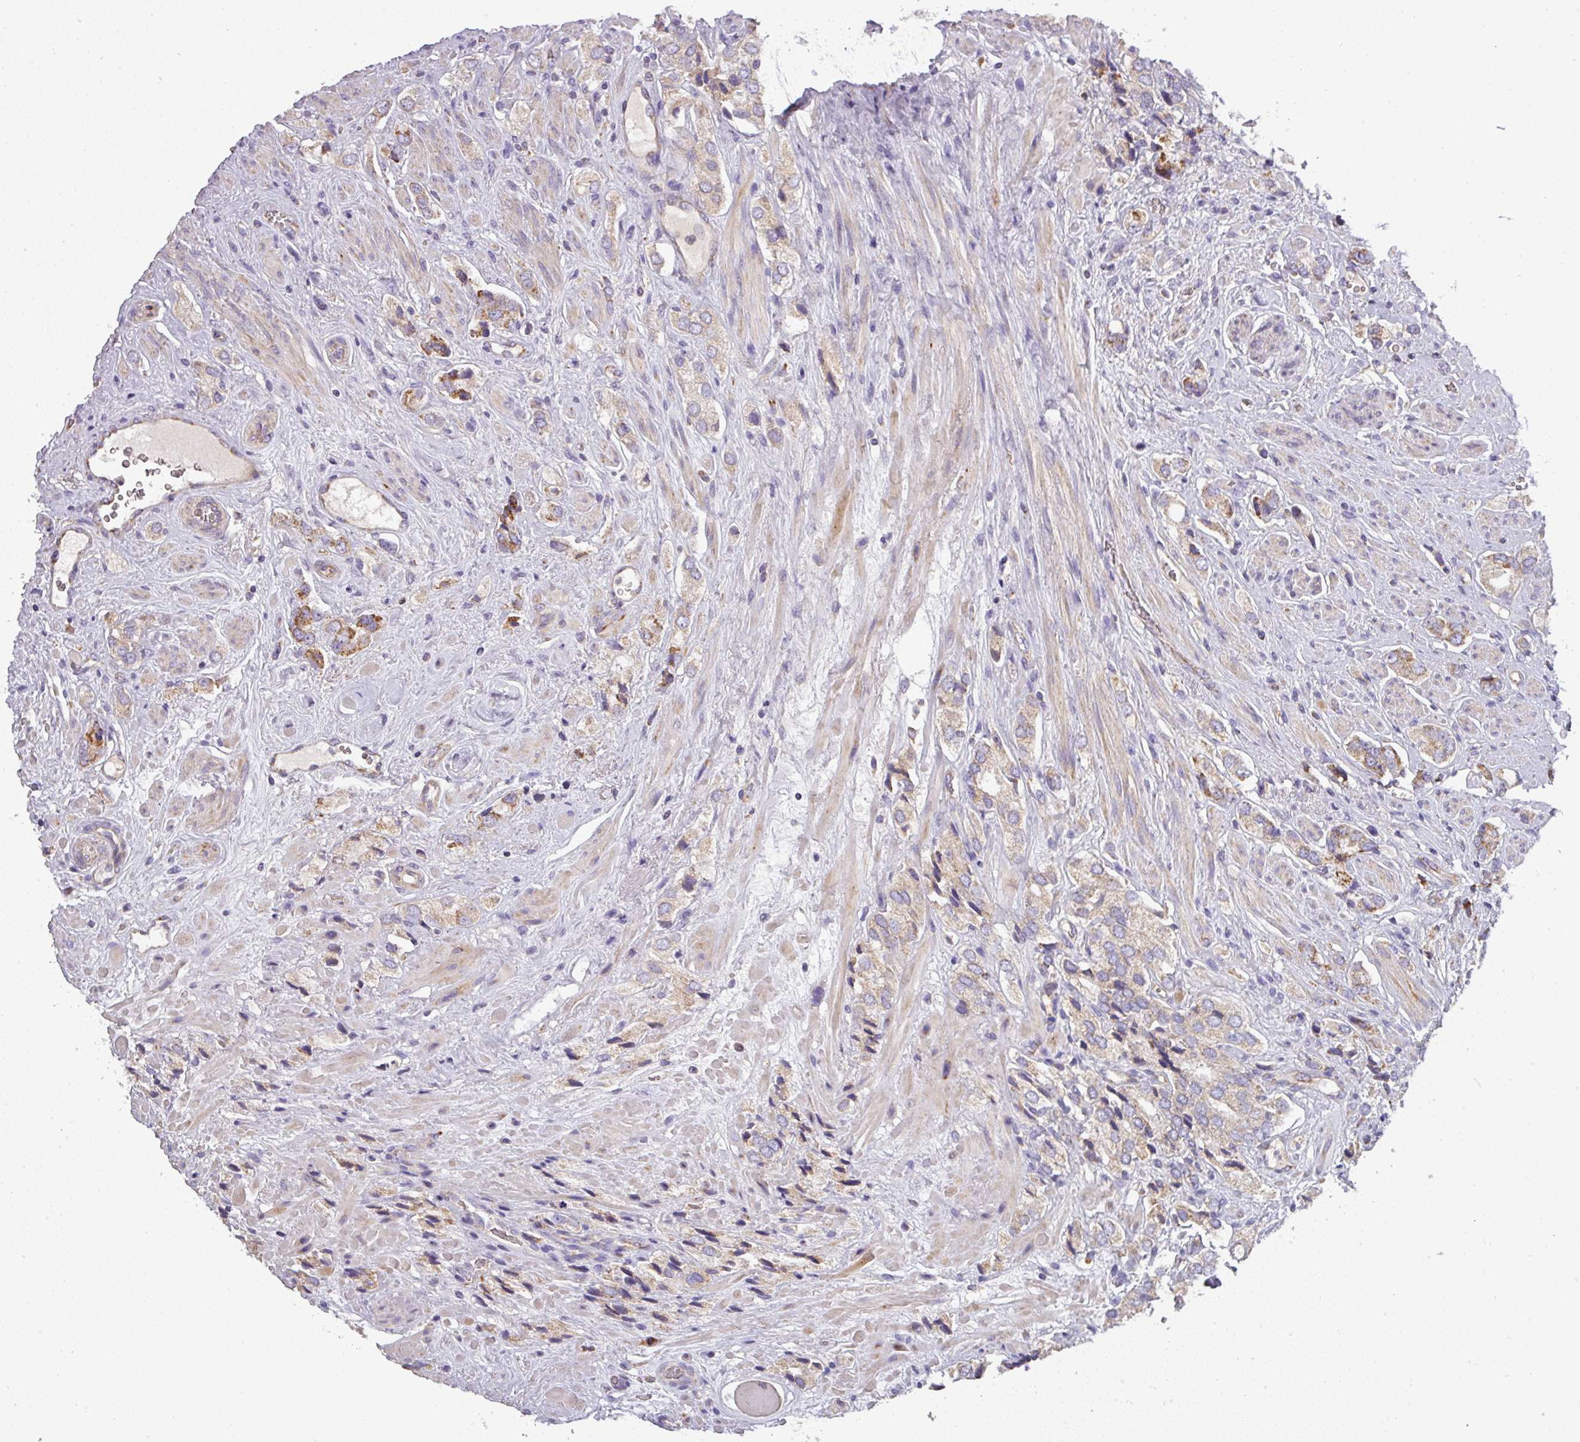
{"staining": {"intensity": "moderate", "quantity": "<25%", "location": "cytoplasmic/membranous"}, "tissue": "prostate cancer", "cell_type": "Tumor cells", "image_type": "cancer", "snomed": [{"axis": "morphology", "description": "Adenocarcinoma, High grade"}, {"axis": "topography", "description": "Prostate and seminal vesicle, NOS"}], "caption": "Immunohistochemical staining of adenocarcinoma (high-grade) (prostate) shows low levels of moderate cytoplasmic/membranous protein expression in about <25% of tumor cells. The protein is shown in brown color, while the nuclei are stained blue.", "gene": "PNMA6A", "patient": {"sex": "male", "age": 64}}